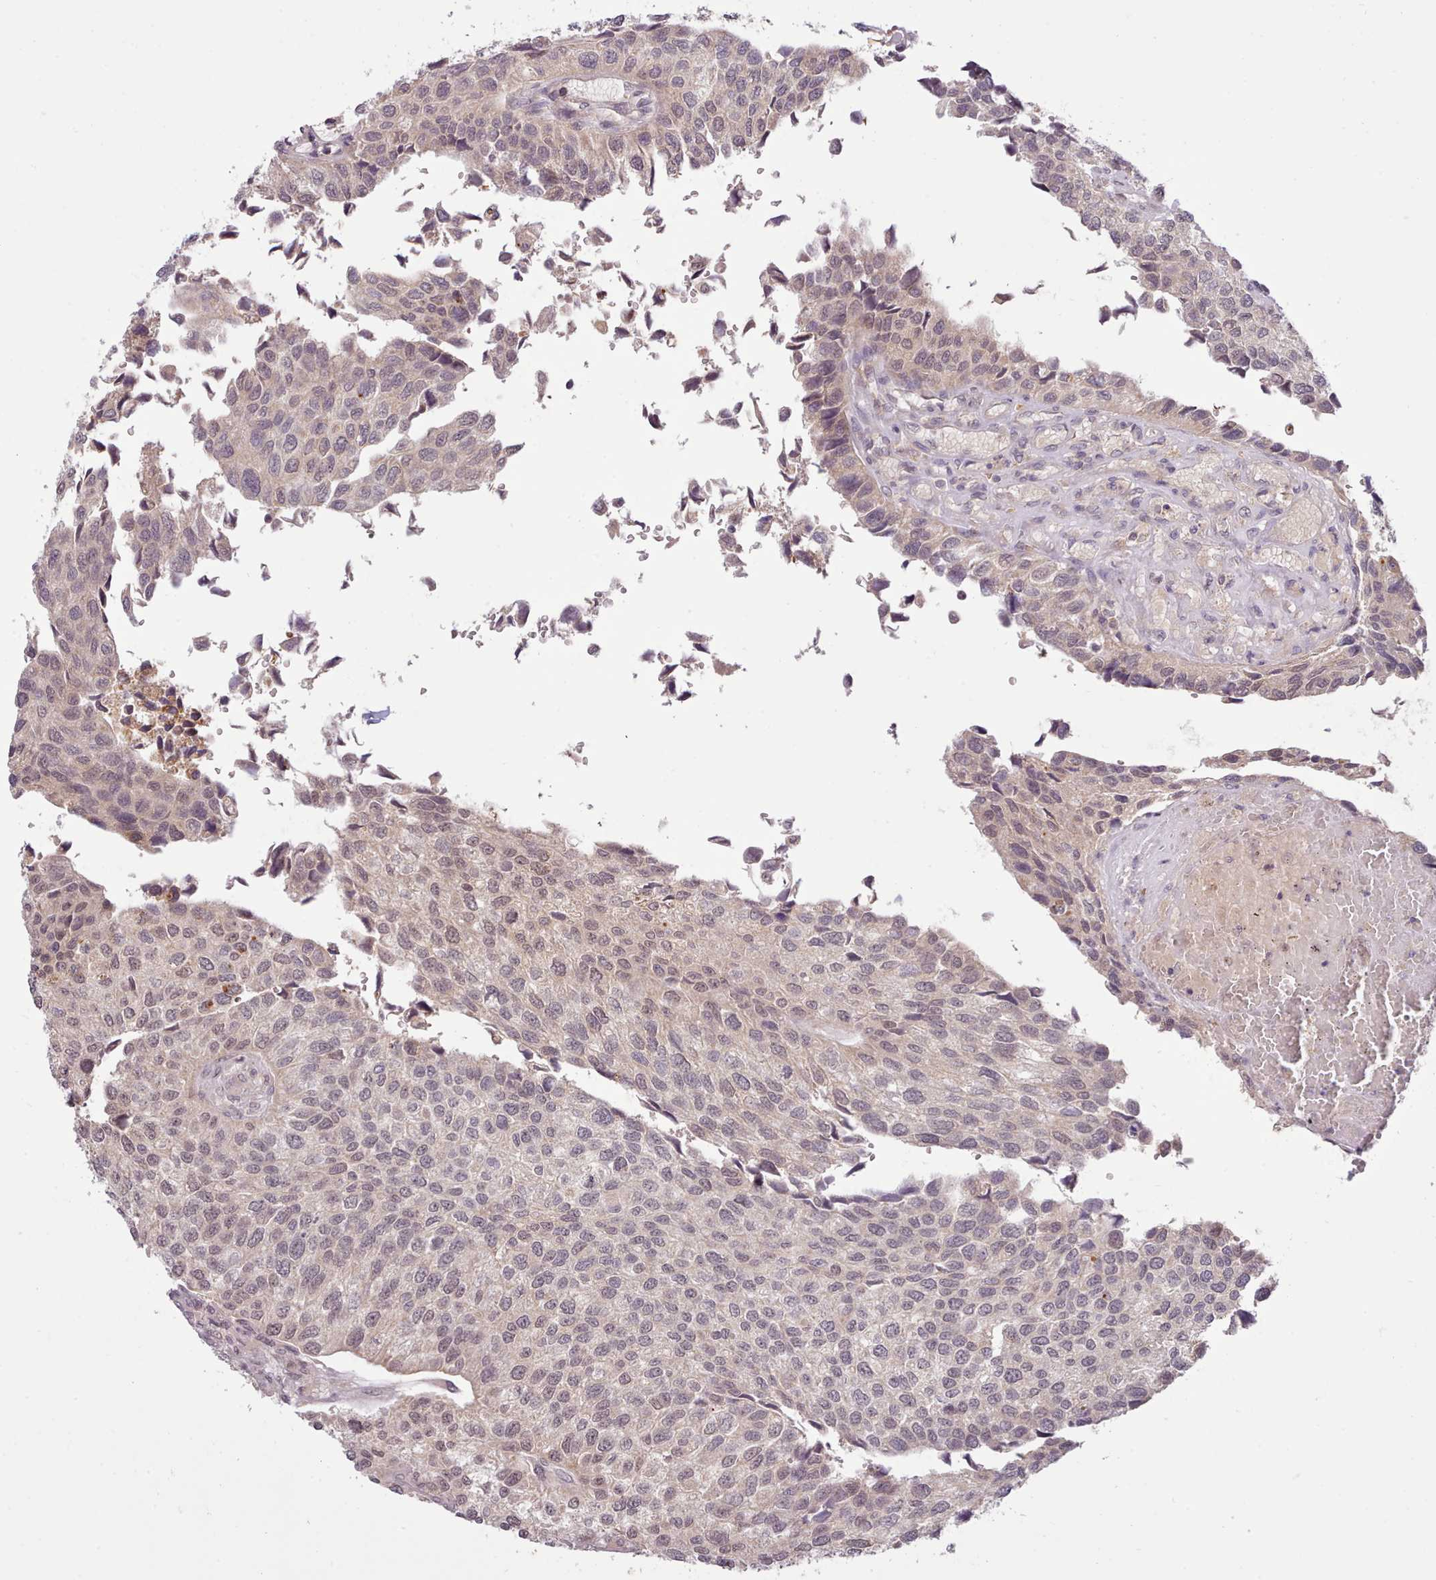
{"staining": {"intensity": "weak", "quantity": ">75%", "location": "nuclear"}, "tissue": "urothelial cancer", "cell_type": "Tumor cells", "image_type": "cancer", "snomed": [{"axis": "morphology", "description": "Urothelial carcinoma, NOS"}, {"axis": "topography", "description": "Urinary bladder"}], "caption": "Immunohistochemical staining of transitional cell carcinoma exhibits low levels of weak nuclear protein expression in approximately >75% of tumor cells.", "gene": "ARL17A", "patient": {"sex": "male", "age": 55}}